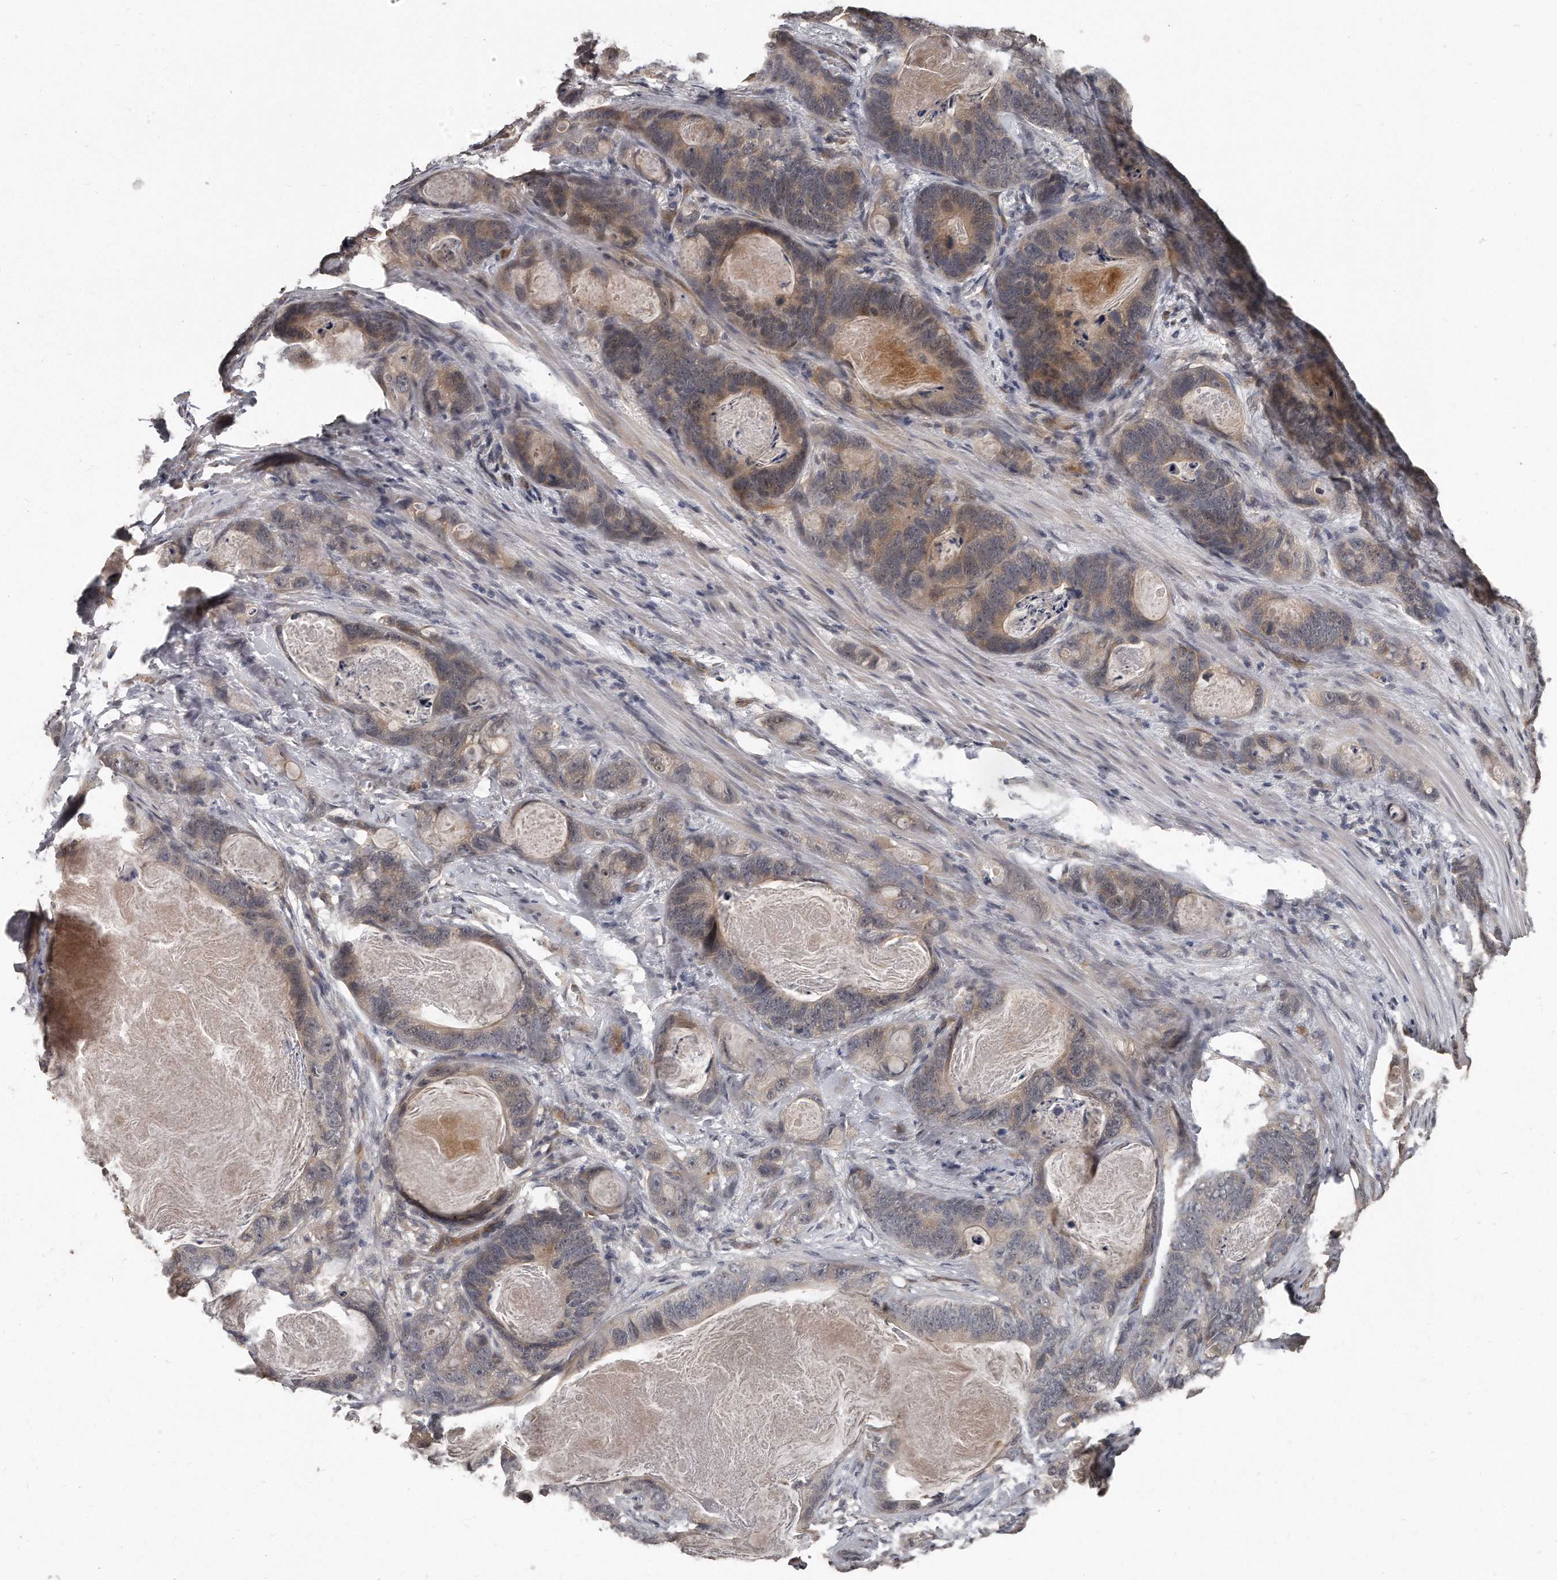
{"staining": {"intensity": "weak", "quantity": "25%-75%", "location": "cytoplasmic/membranous"}, "tissue": "stomach cancer", "cell_type": "Tumor cells", "image_type": "cancer", "snomed": [{"axis": "morphology", "description": "Normal tissue, NOS"}, {"axis": "morphology", "description": "Adenocarcinoma, NOS"}, {"axis": "topography", "description": "Stomach"}], "caption": "Immunohistochemistry (IHC) staining of stomach cancer, which shows low levels of weak cytoplasmic/membranous positivity in approximately 25%-75% of tumor cells indicating weak cytoplasmic/membranous protein positivity. The staining was performed using DAB (3,3'-diaminobenzidine) (brown) for protein detection and nuclei were counterstained in hematoxylin (blue).", "gene": "GRB10", "patient": {"sex": "female", "age": 89}}